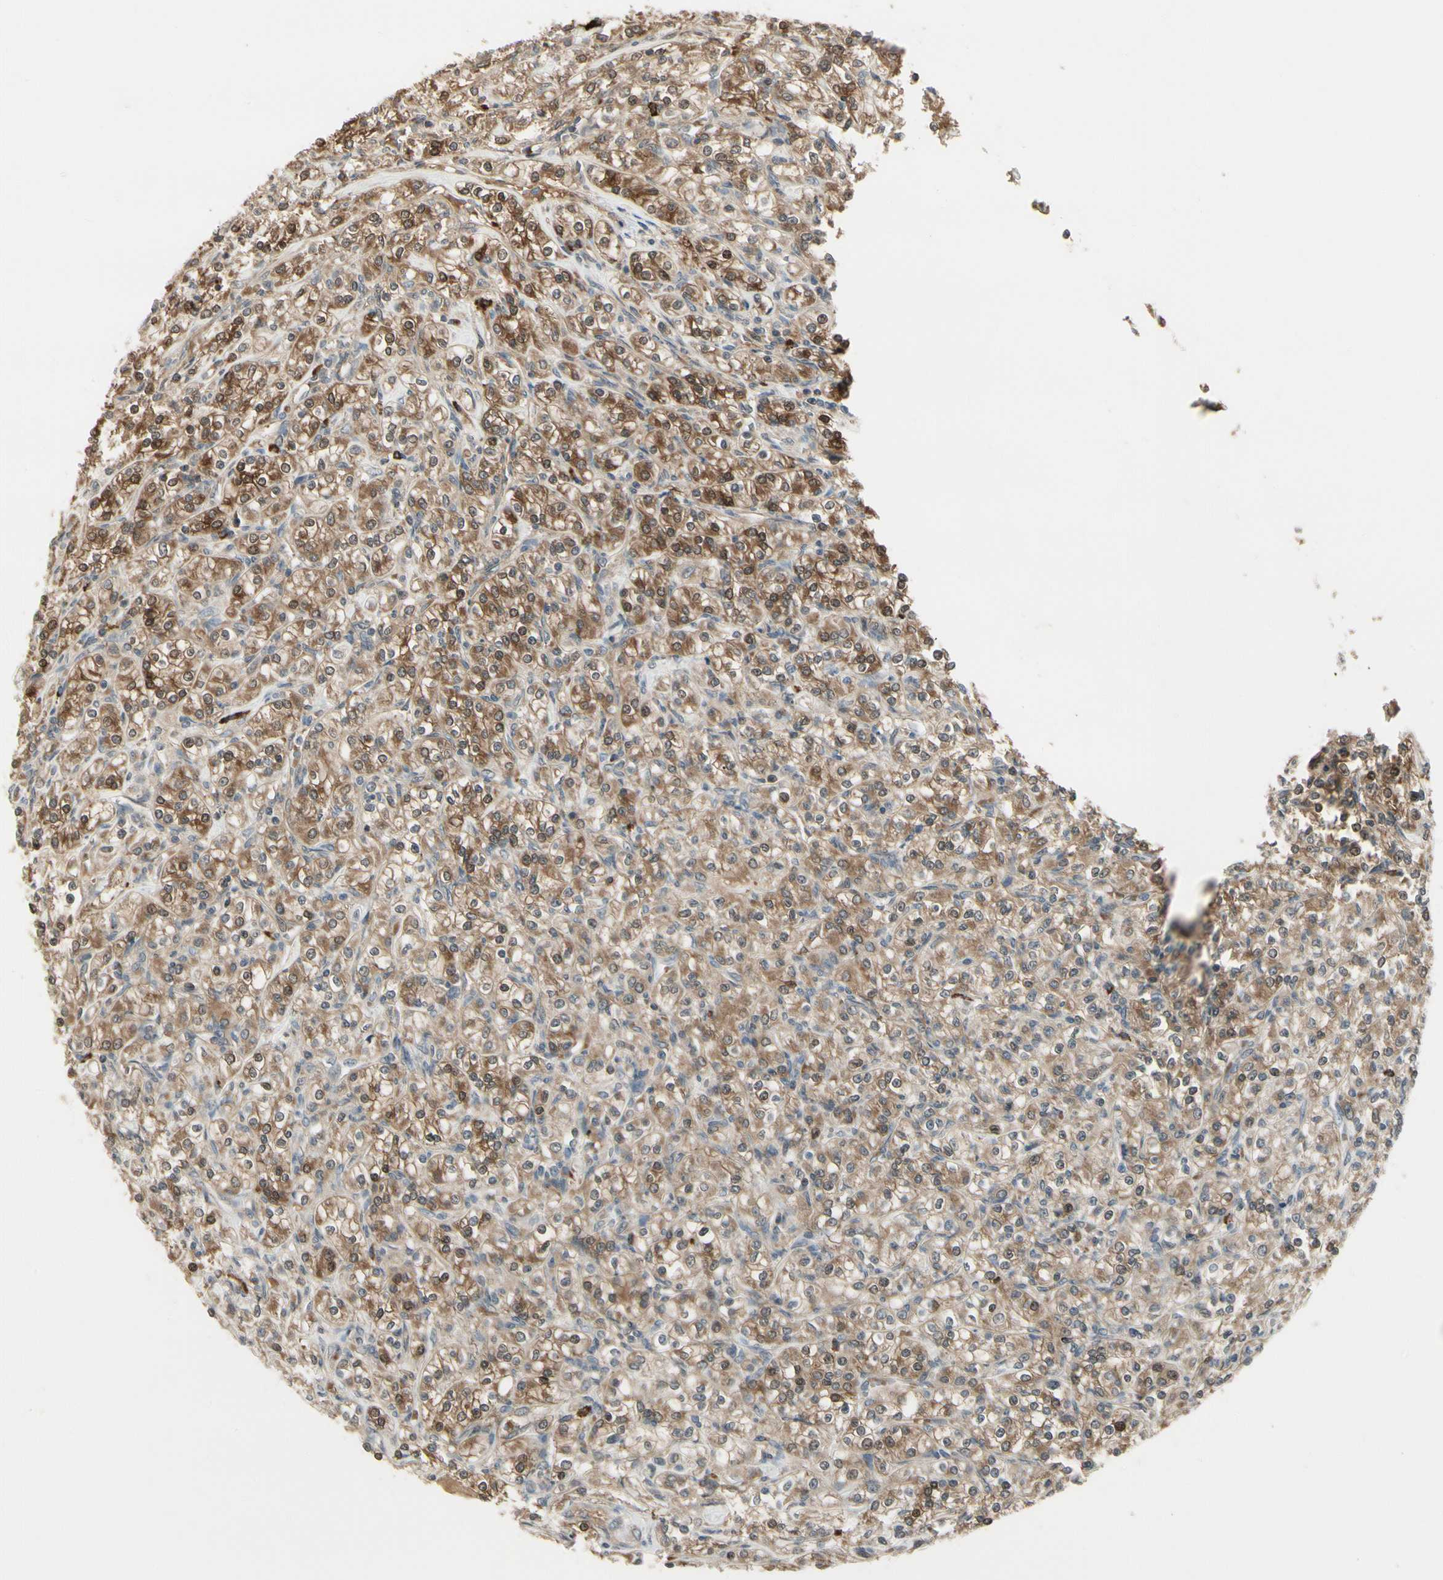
{"staining": {"intensity": "moderate", "quantity": ">75%", "location": "cytoplasmic/membranous,nuclear"}, "tissue": "renal cancer", "cell_type": "Tumor cells", "image_type": "cancer", "snomed": [{"axis": "morphology", "description": "Adenocarcinoma, NOS"}, {"axis": "topography", "description": "Kidney"}], "caption": "A medium amount of moderate cytoplasmic/membranous and nuclear expression is seen in approximately >75% of tumor cells in renal adenocarcinoma tissue. Using DAB (3,3'-diaminobenzidine) (brown) and hematoxylin (blue) stains, captured at high magnification using brightfield microscopy.", "gene": "EVC", "patient": {"sex": "male", "age": 77}}